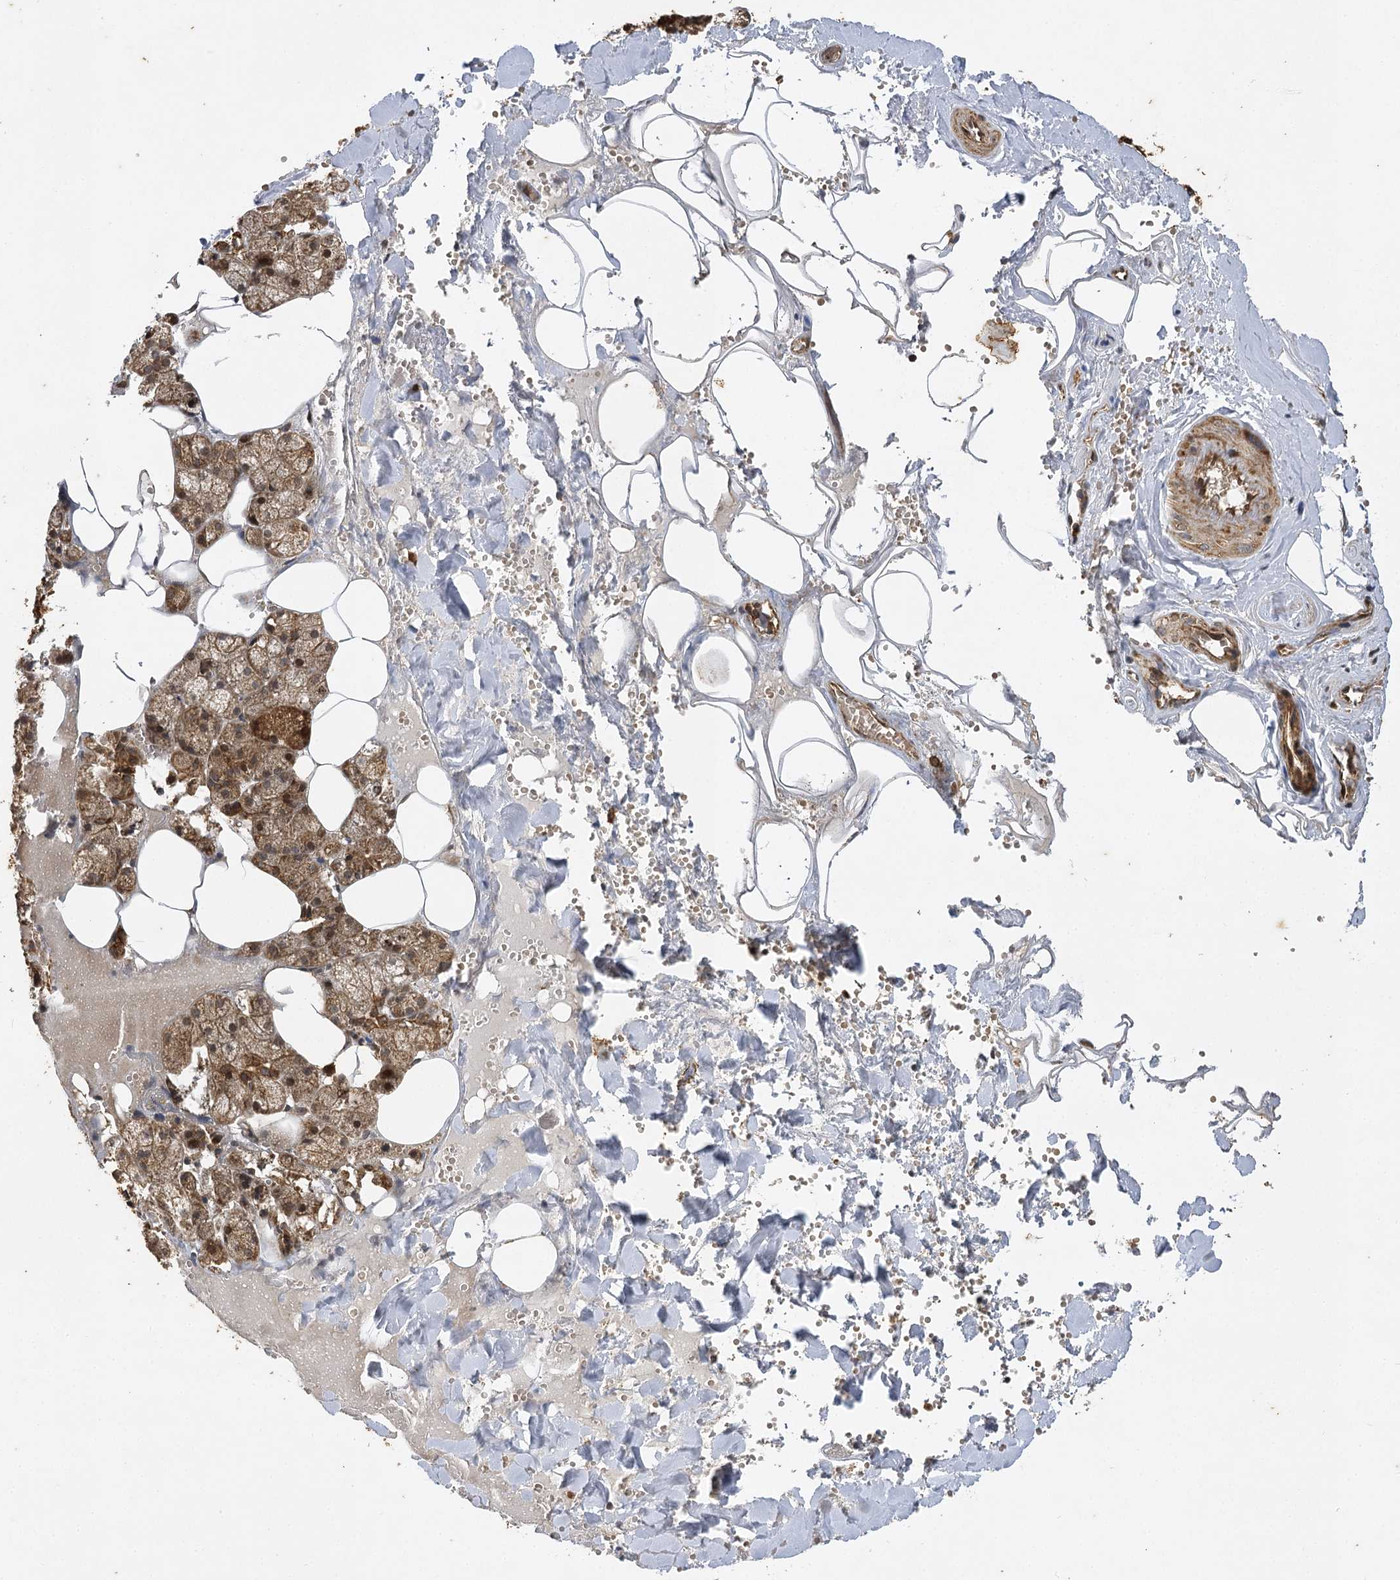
{"staining": {"intensity": "strong", "quantity": "25%-75%", "location": "cytoplasmic/membranous,nuclear"}, "tissue": "salivary gland", "cell_type": "Glandular cells", "image_type": "normal", "snomed": [{"axis": "morphology", "description": "Normal tissue, NOS"}, {"axis": "topography", "description": "Salivary gland"}], "caption": "About 25%-75% of glandular cells in benign human salivary gland reveal strong cytoplasmic/membranous,nuclear protein staining as visualized by brown immunohistochemical staining.", "gene": "IL11RA", "patient": {"sex": "male", "age": 62}}